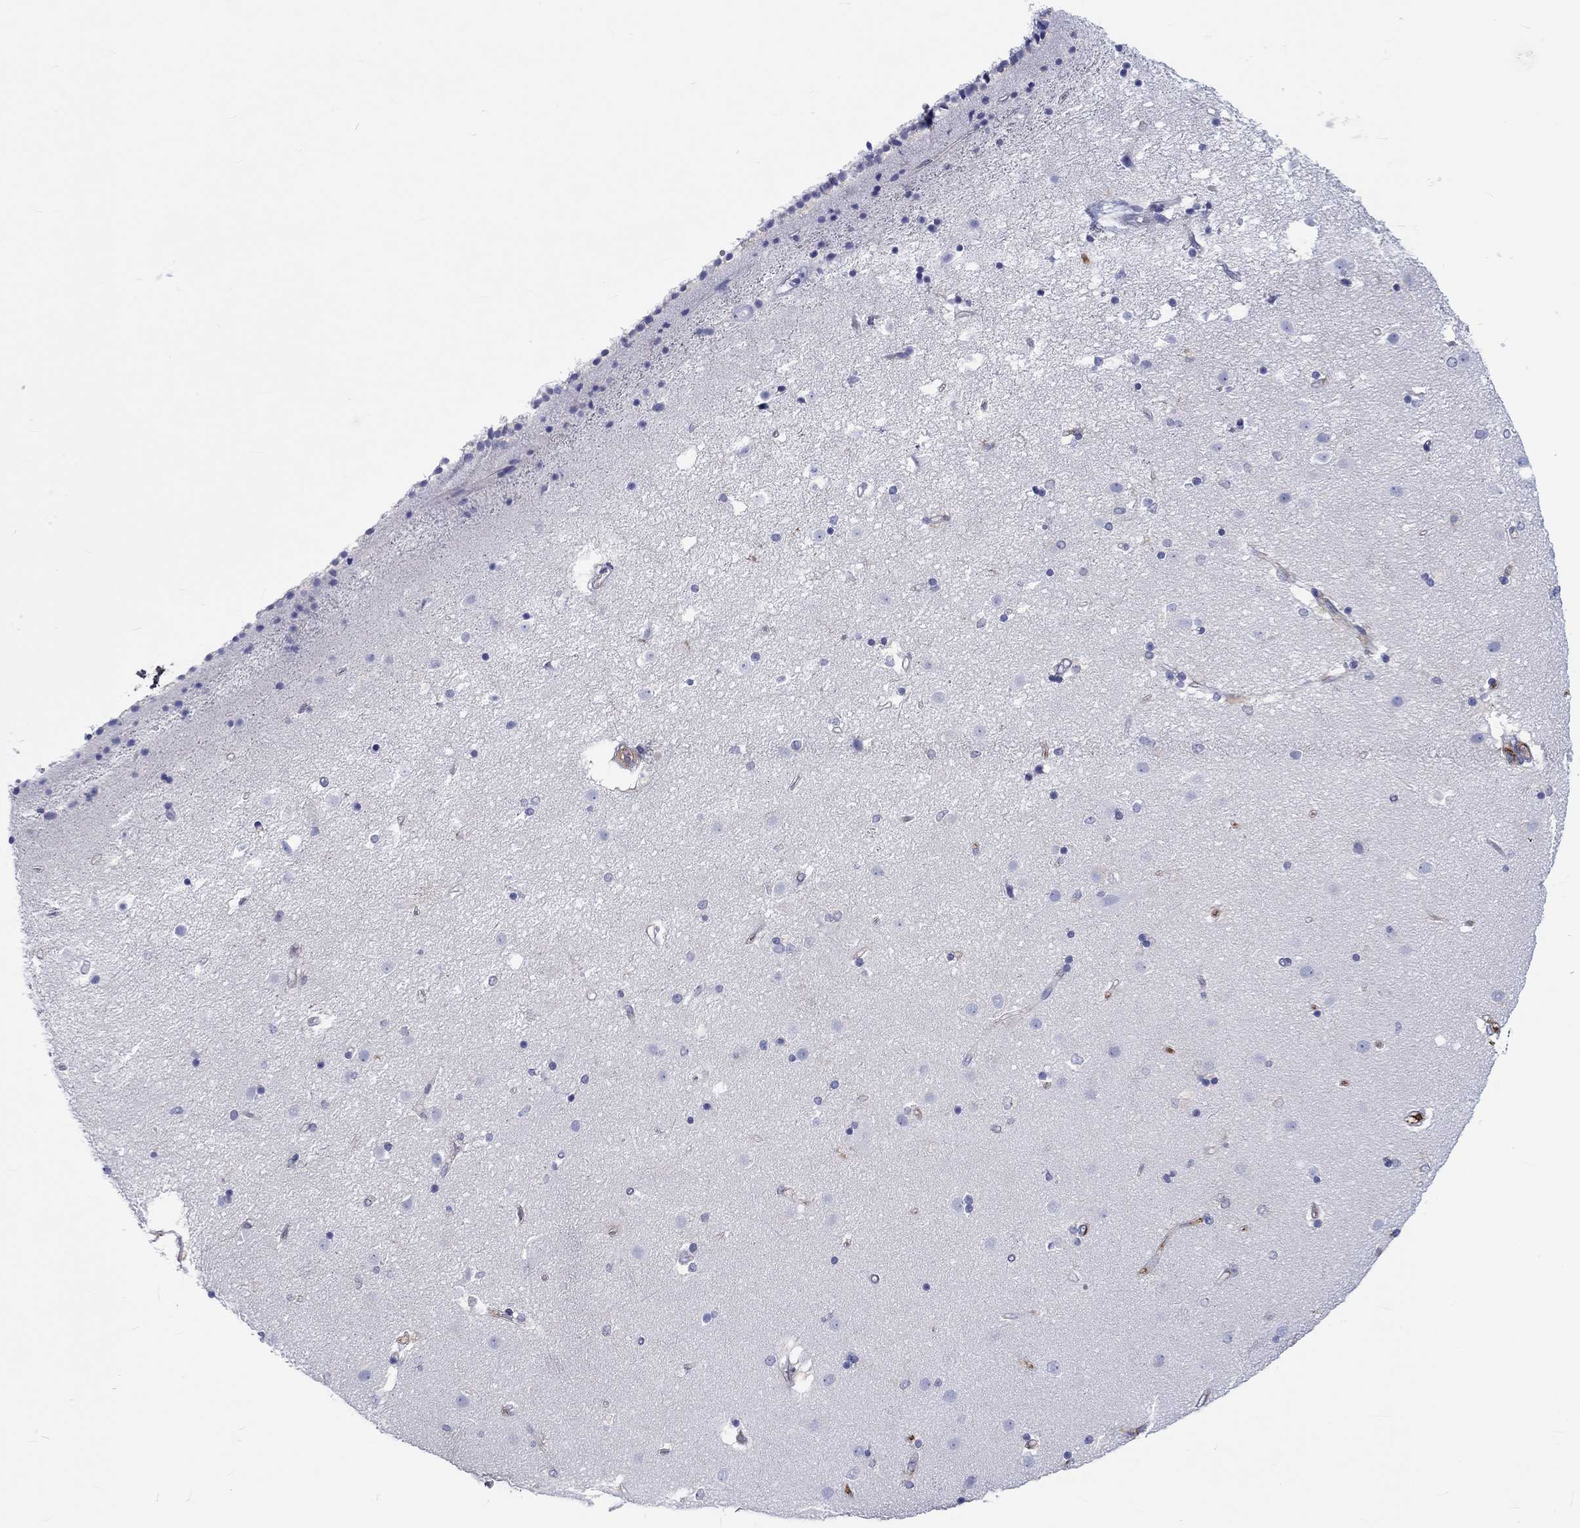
{"staining": {"intensity": "negative", "quantity": "none", "location": "none"}, "tissue": "caudate", "cell_type": "Glial cells", "image_type": "normal", "snomed": [{"axis": "morphology", "description": "Normal tissue, NOS"}, {"axis": "topography", "description": "Lateral ventricle wall"}], "caption": "The photomicrograph exhibits no staining of glial cells in benign caudate.", "gene": "CDY1B", "patient": {"sex": "female", "age": 71}}